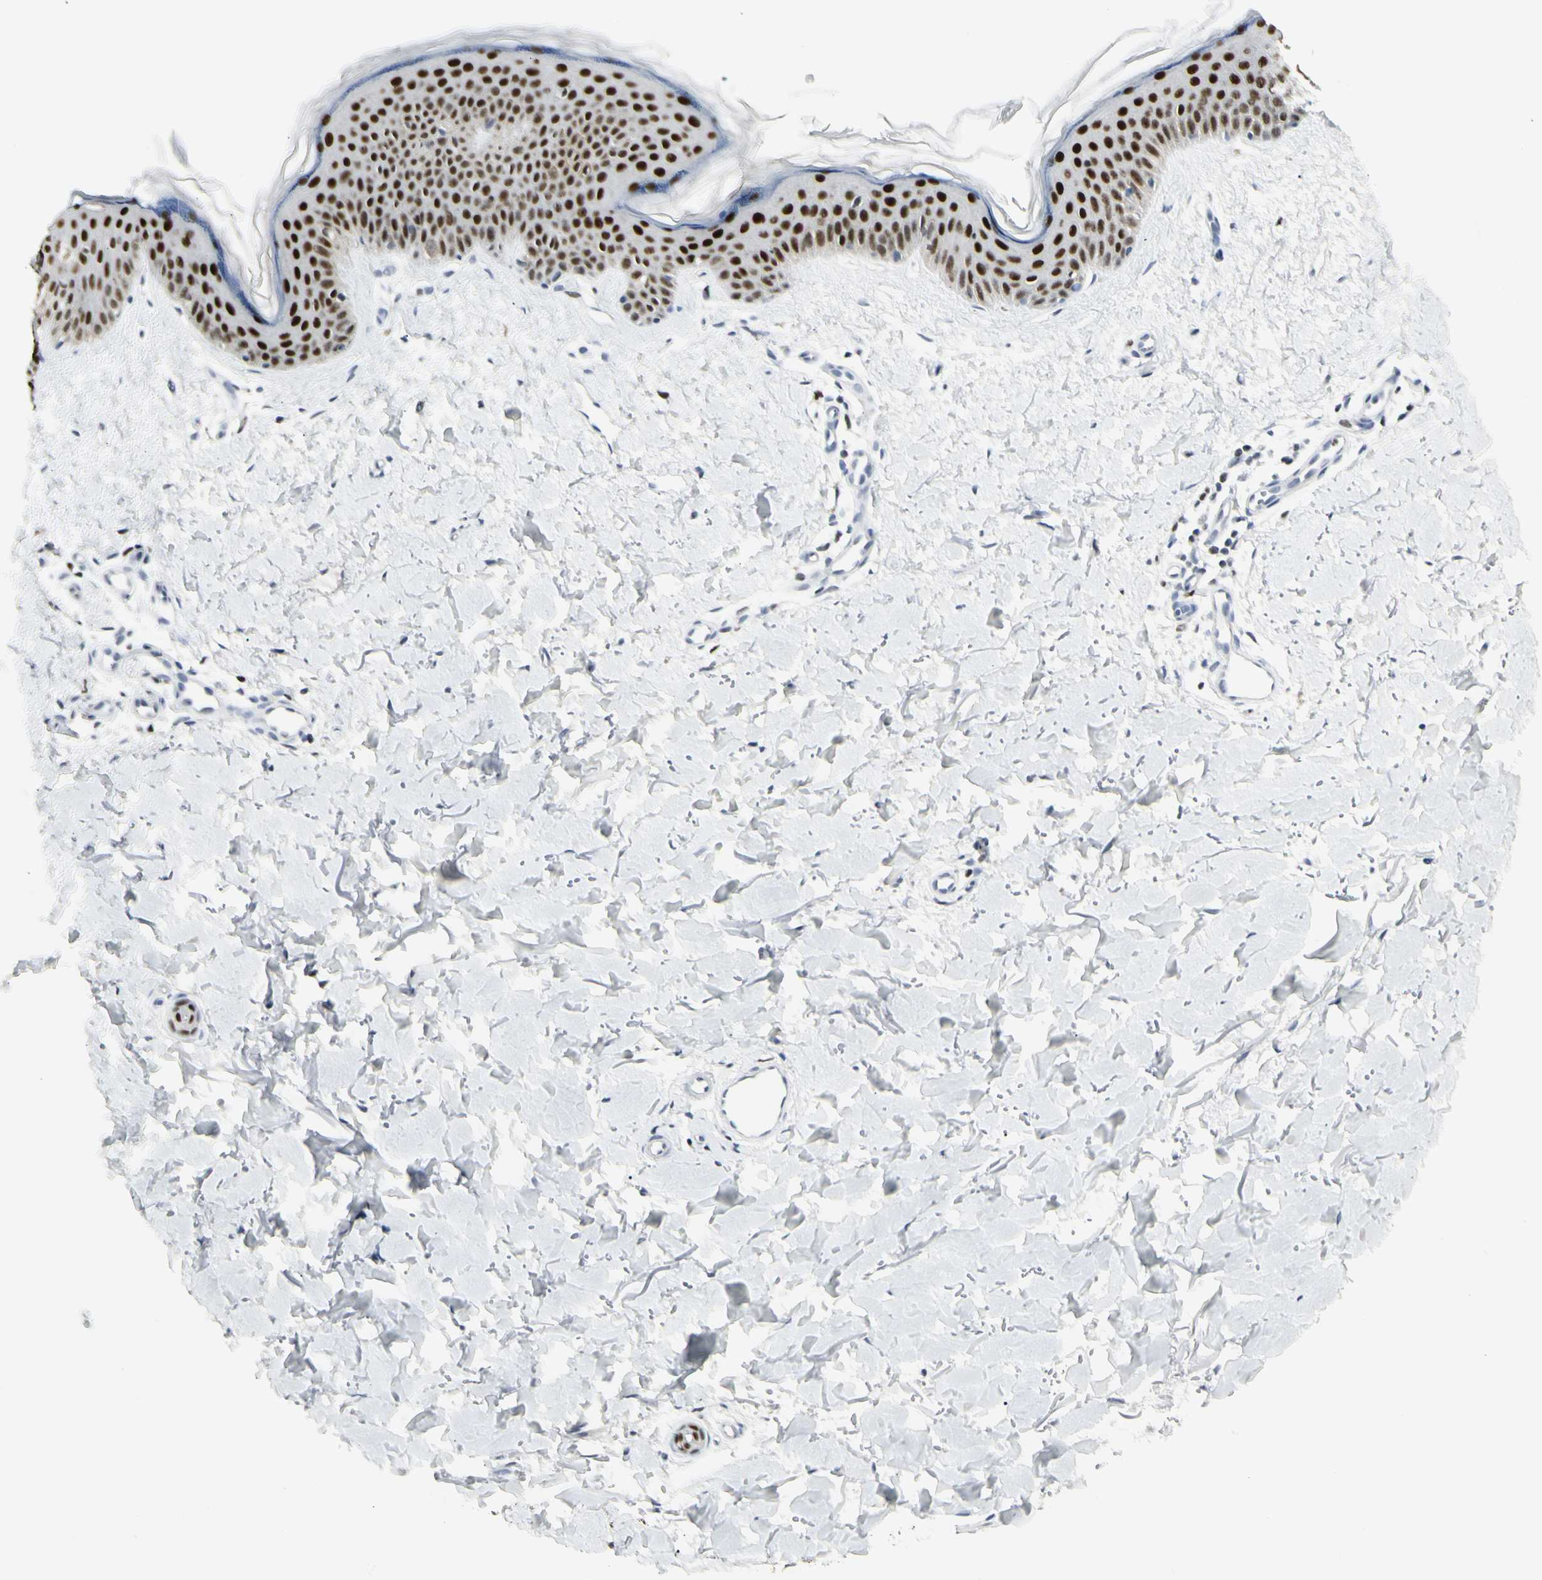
{"staining": {"intensity": "negative", "quantity": "none", "location": "none"}, "tissue": "skin", "cell_type": "Fibroblasts", "image_type": "normal", "snomed": [{"axis": "morphology", "description": "Normal tissue, NOS"}, {"axis": "topography", "description": "Skin"}], "caption": "Immunohistochemistry (IHC) of benign skin shows no expression in fibroblasts.", "gene": "ZBTB7B", "patient": {"sex": "female", "age": 56}}